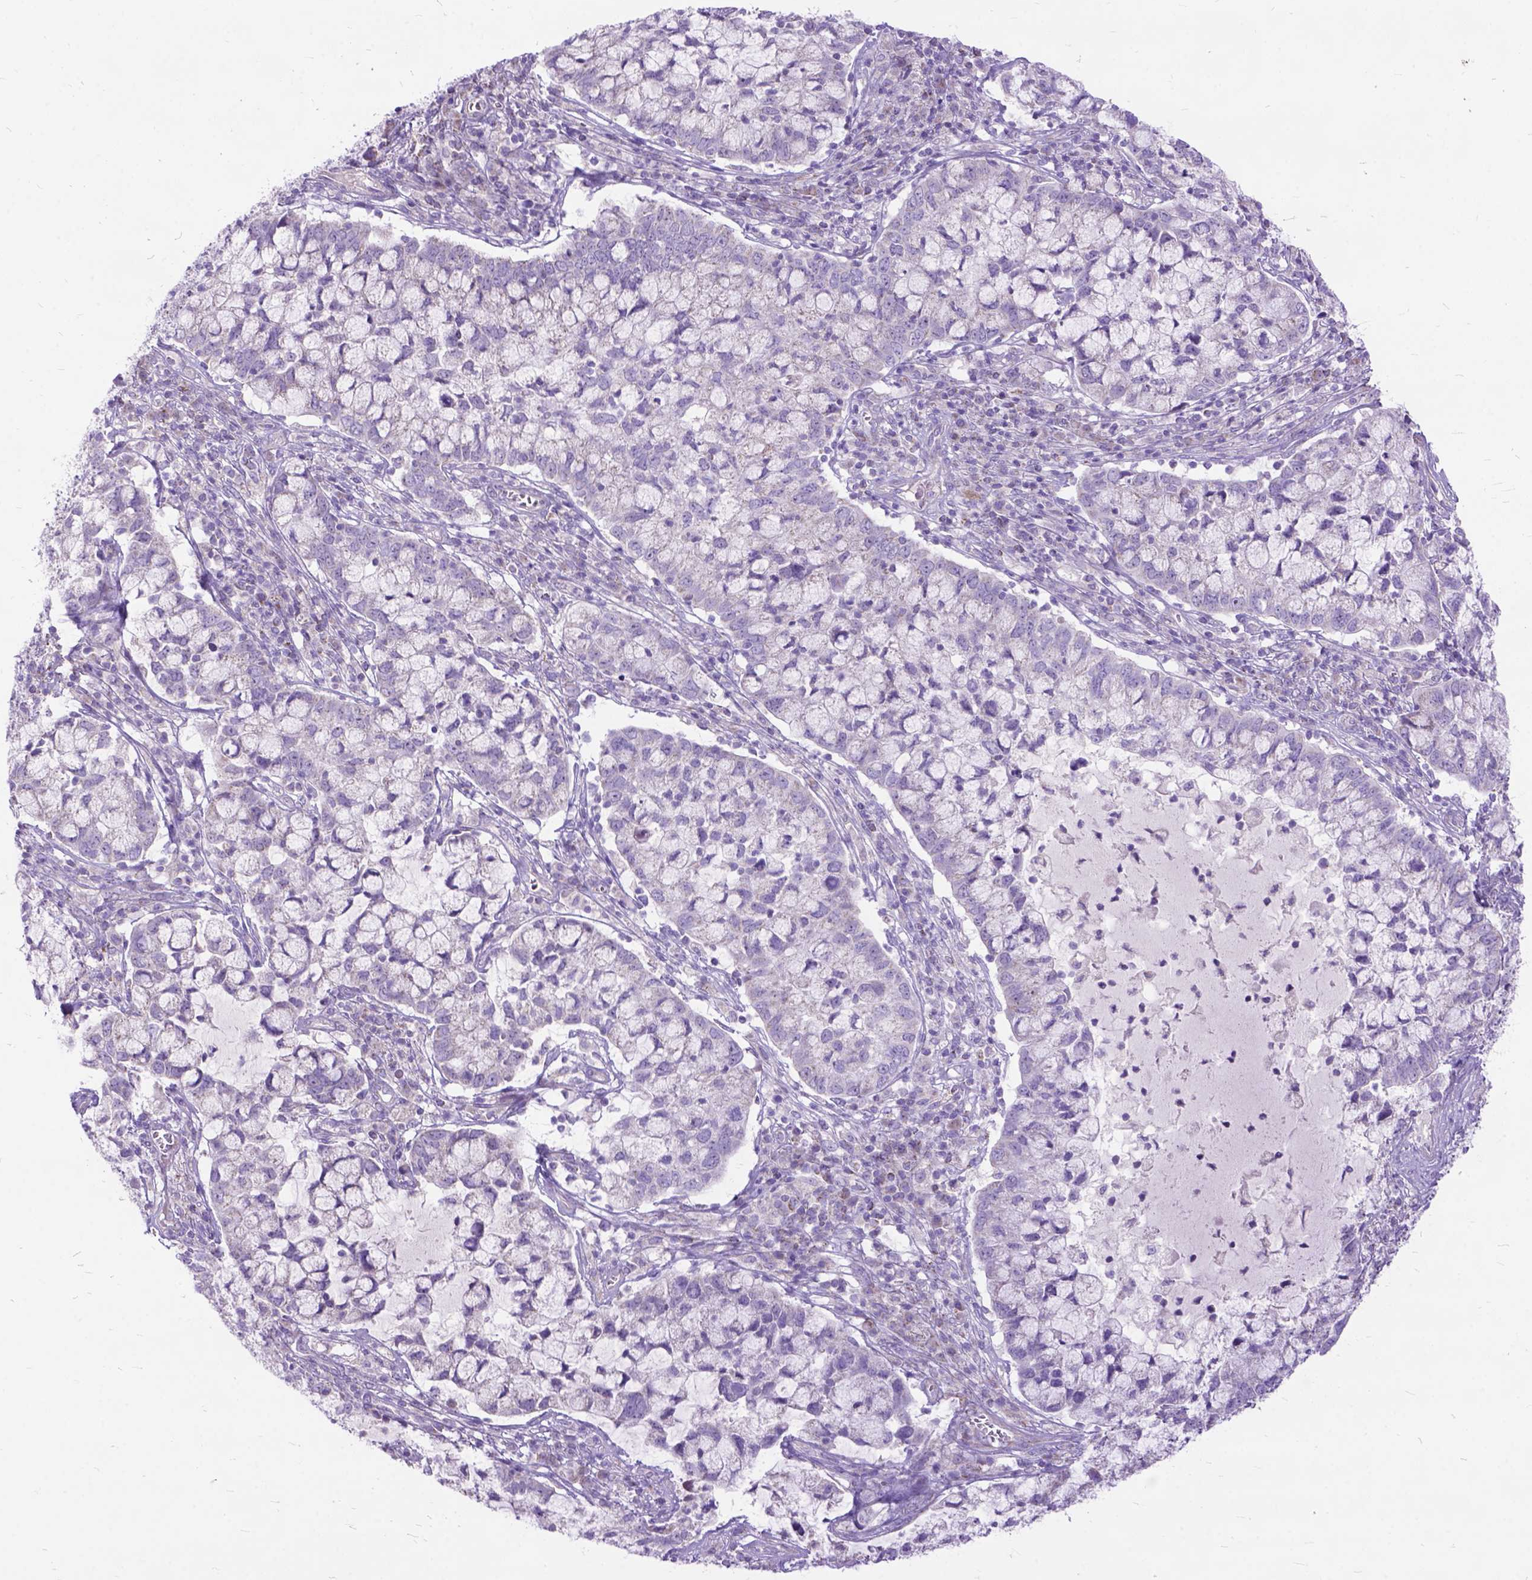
{"staining": {"intensity": "negative", "quantity": "none", "location": "none"}, "tissue": "cervical cancer", "cell_type": "Tumor cells", "image_type": "cancer", "snomed": [{"axis": "morphology", "description": "Adenocarcinoma, NOS"}, {"axis": "topography", "description": "Cervix"}], "caption": "The photomicrograph demonstrates no significant positivity in tumor cells of cervical cancer (adenocarcinoma). (Brightfield microscopy of DAB immunohistochemistry (IHC) at high magnification).", "gene": "CTAG2", "patient": {"sex": "female", "age": 40}}